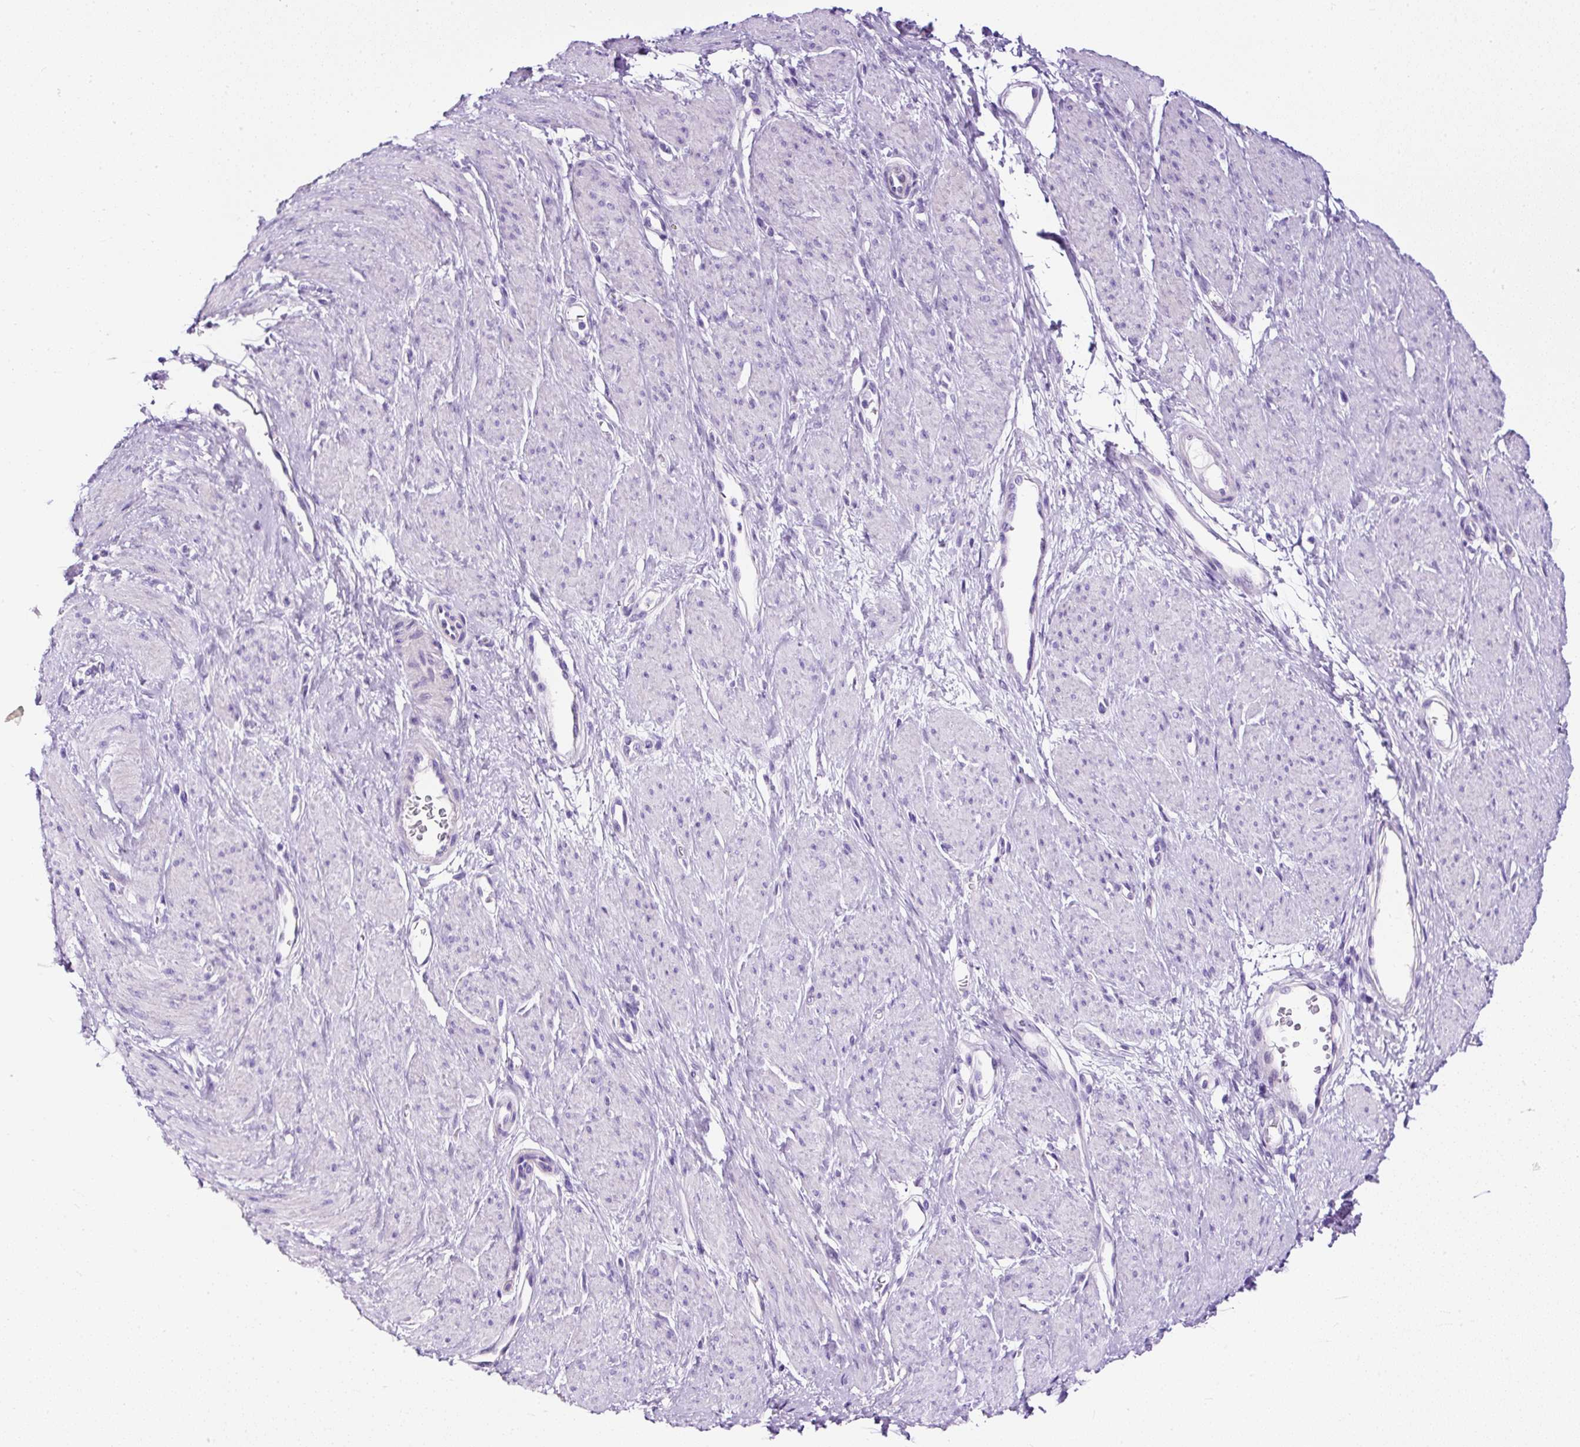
{"staining": {"intensity": "negative", "quantity": "none", "location": "none"}, "tissue": "smooth muscle", "cell_type": "Smooth muscle cells", "image_type": "normal", "snomed": [{"axis": "morphology", "description": "Normal tissue, NOS"}, {"axis": "topography", "description": "Smooth muscle"}, {"axis": "topography", "description": "Uterus"}], "caption": "Immunohistochemistry of unremarkable smooth muscle displays no expression in smooth muscle cells.", "gene": "STOX2", "patient": {"sex": "female", "age": 39}}